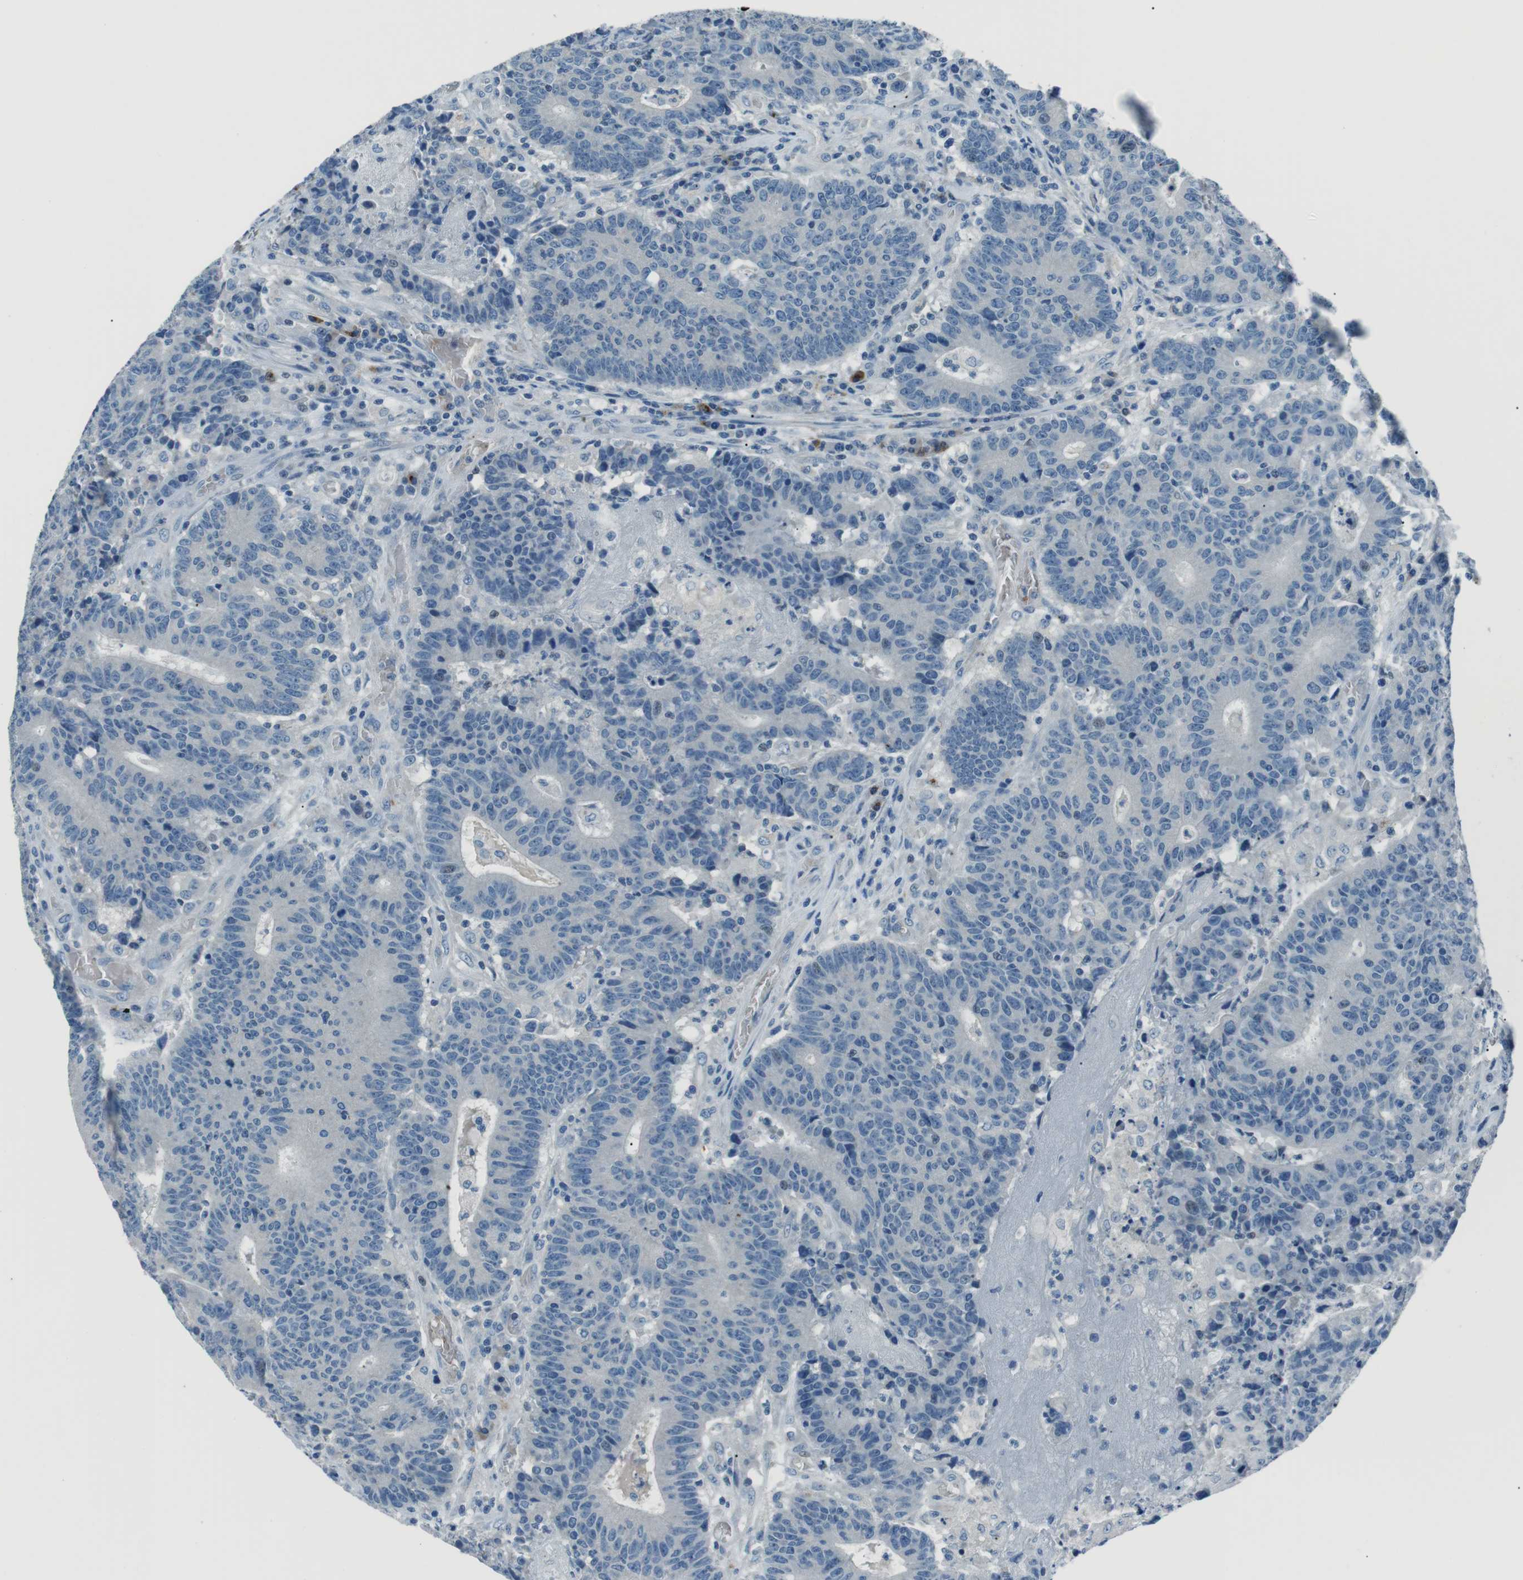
{"staining": {"intensity": "negative", "quantity": "none", "location": "none"}, "tissue": "colorectal cancer", "cell_type": "Tumor cells", "image_type": "cancer", "snomed": [{"axis": "morphology", "description": "Normal tissue, NOS"}, {"axis": "morphology", "description": "Adenocarcinoma, NOS"}, {"axis": "topography", "description": "Colon"}], "caption": "Tumor cells are negative for brown protein staining in colorectal adenocarcinoma.", "gene": "ST6GAL1", "patient": {"sex": "female", "age": 75}}